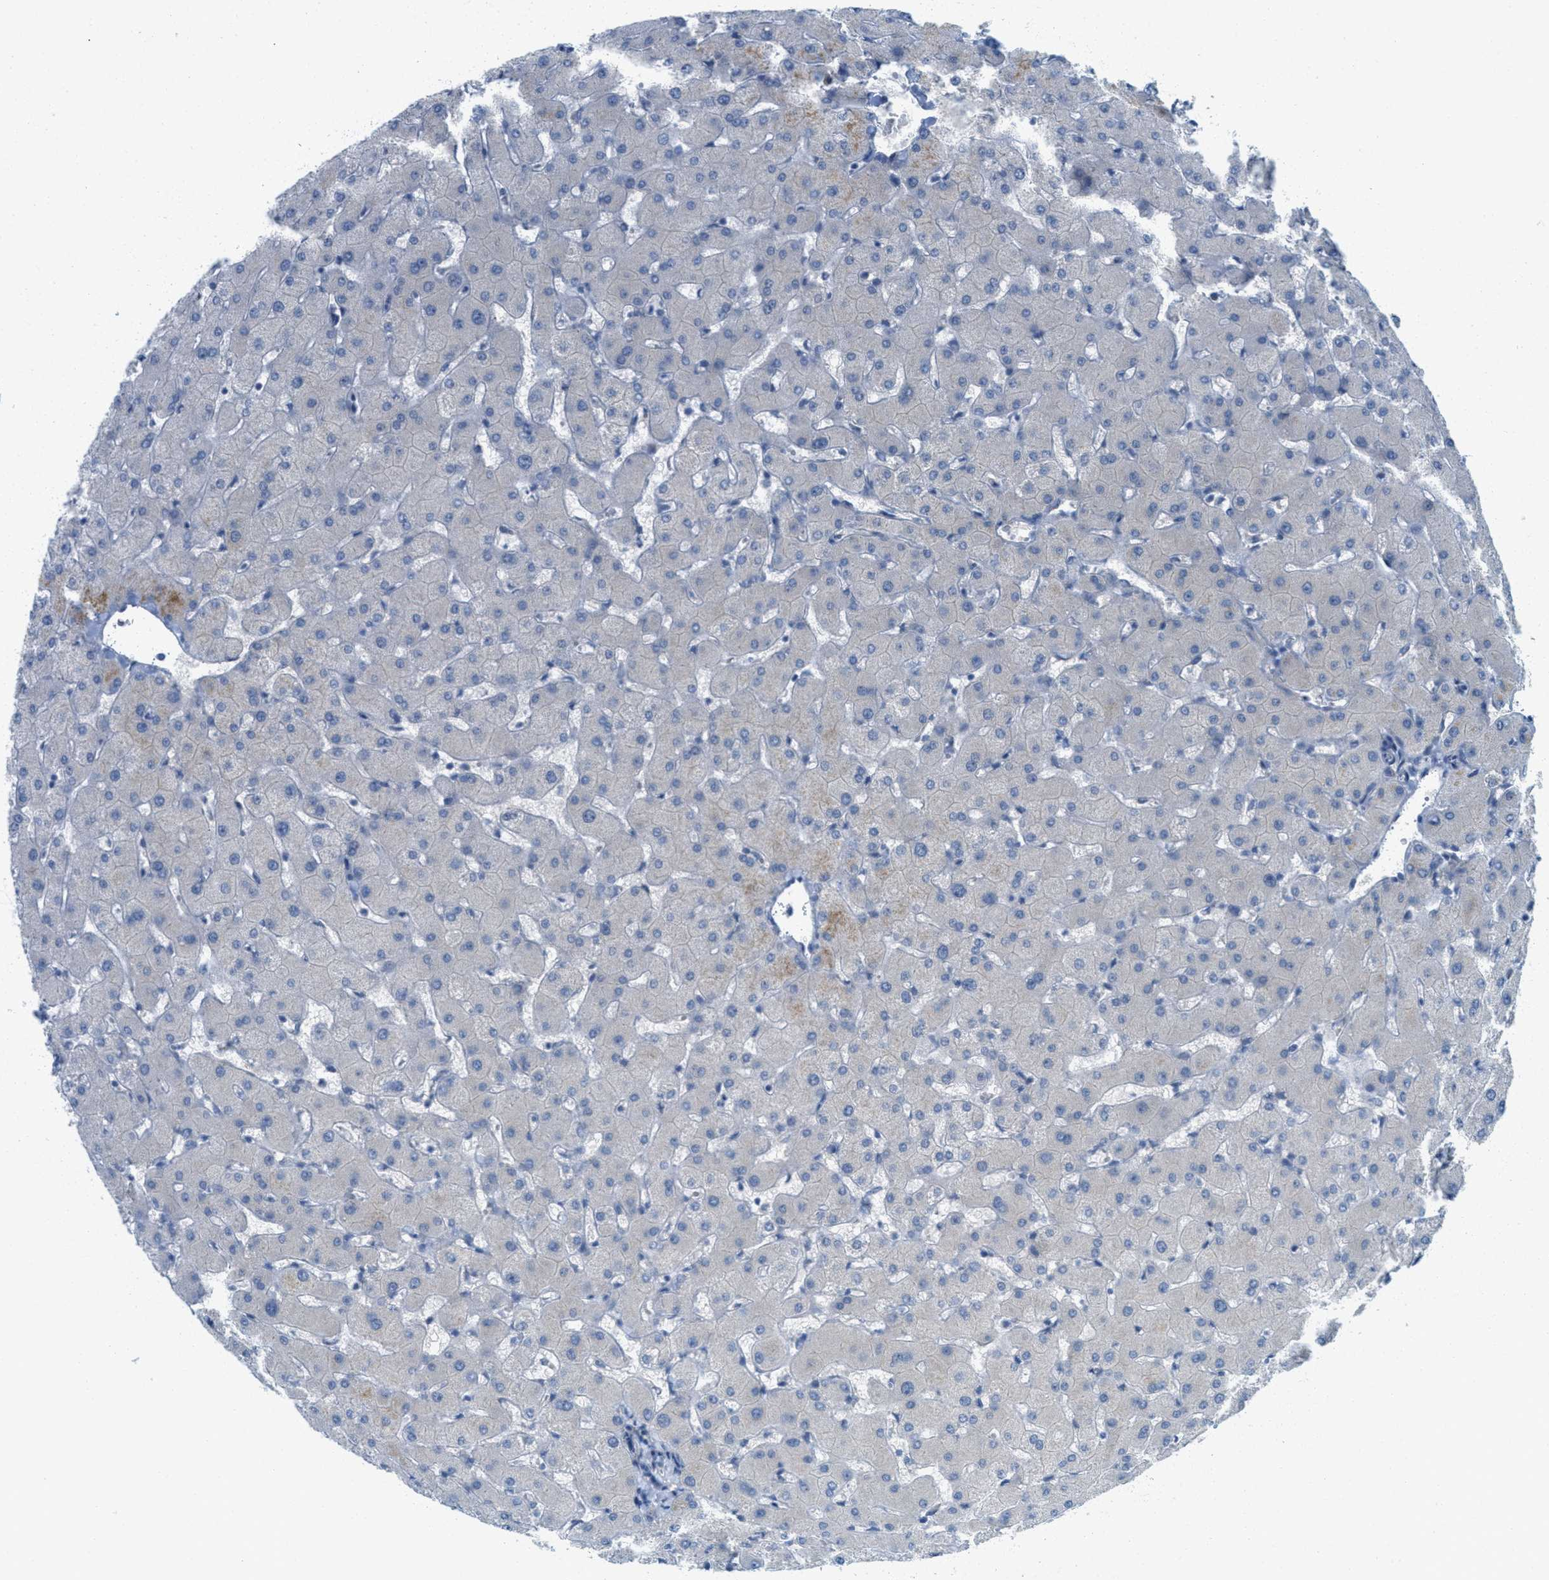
{"staining": {"intensity": "negative", "quantity": "none", "location": "none"}, "tissue": "liver", "cell_type": "Cholangiocytes", "image_type": "normal", "snomed": [{"axis": "morphology", "description": "Normal tissue, NOS"}, {"axis": "topography", "description": "Liver"}], "caption": "This photomicrograph is of unremarkable liver stained with immunohistochemistry to label a protein in brown with the nuclei are counter-stained blue. There is no expression in cholangiocytes. Nuclei are stained in blue.", "gene": "ZFYVE9", "patient": {"sex": "female", "age": 63}}